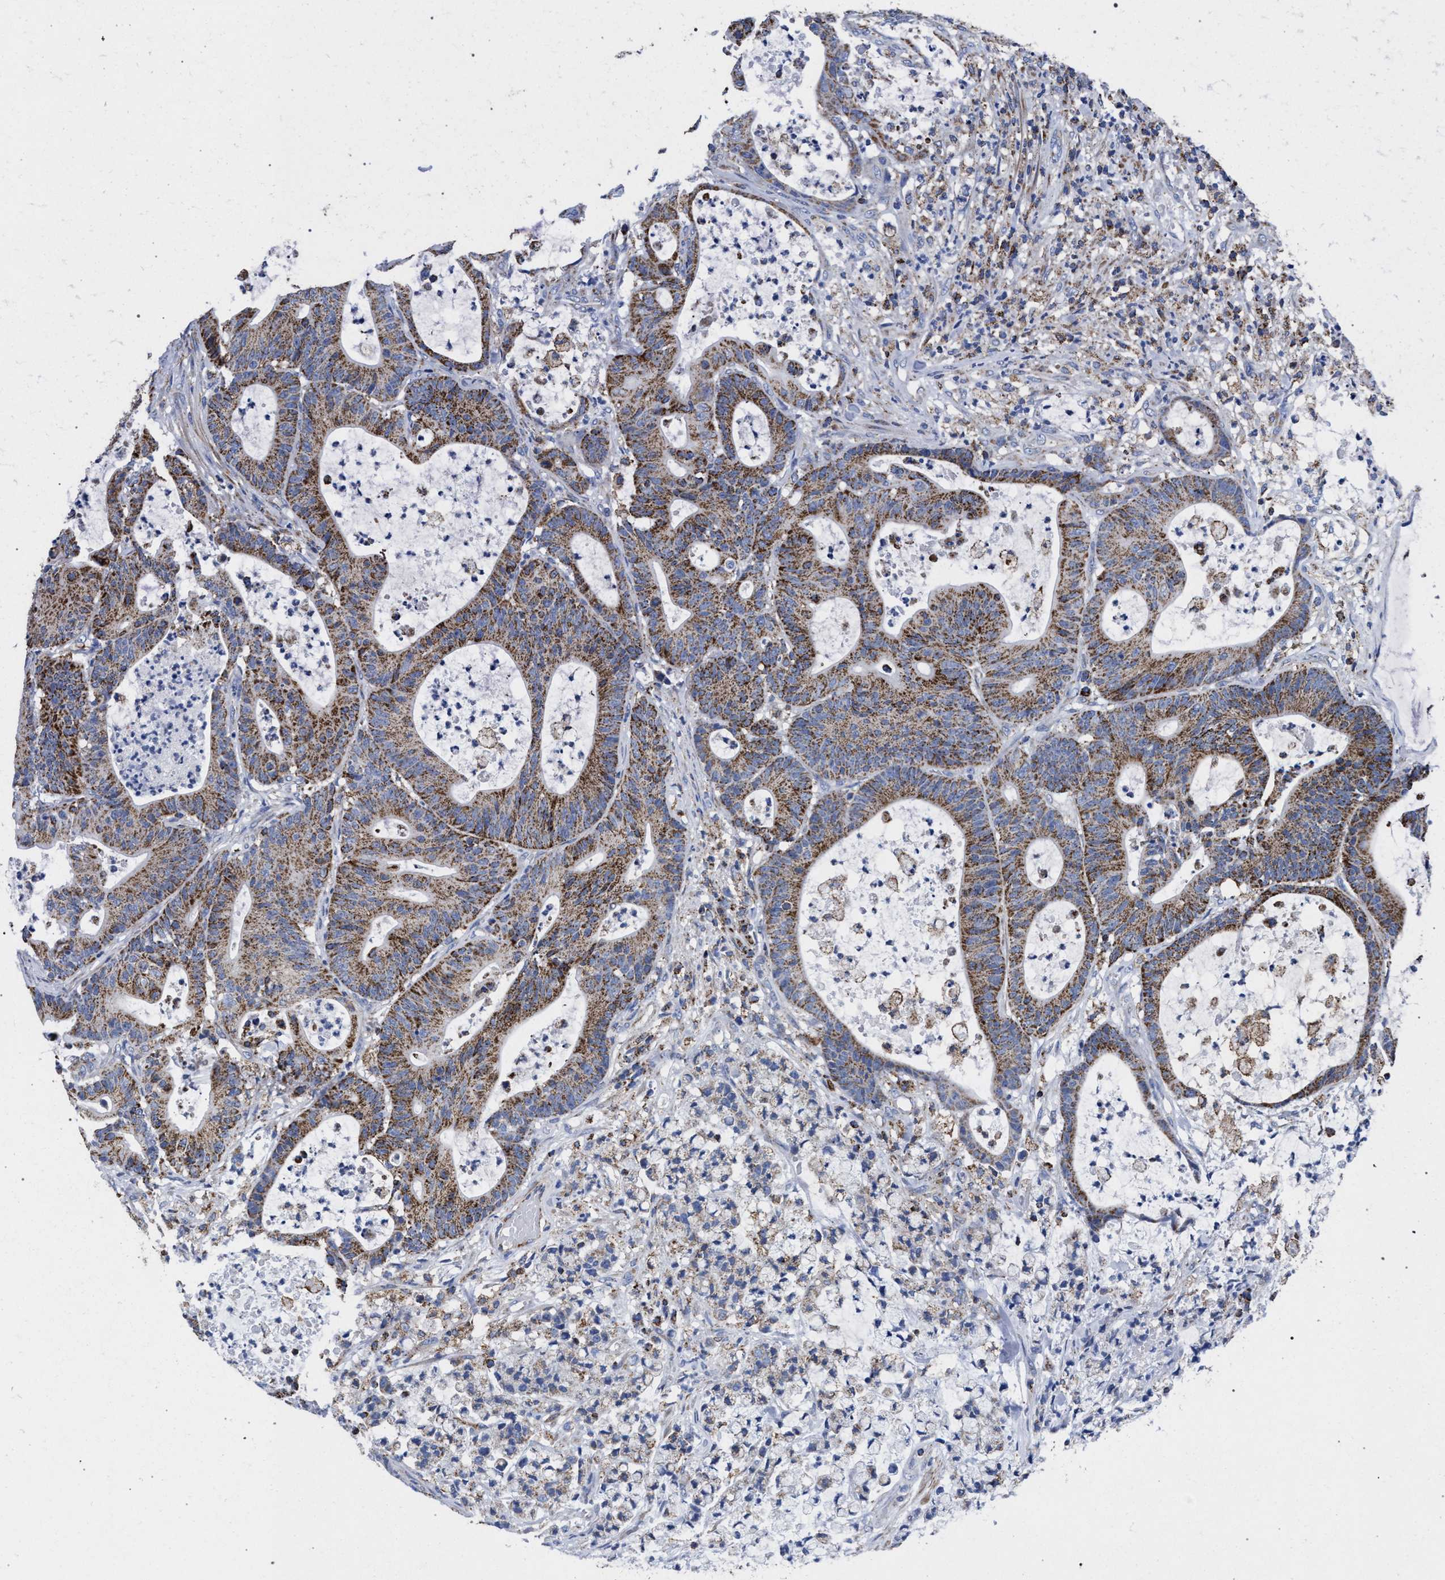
{"staining": {"intensity": "moderate", "quantity": ">75%", "location": "cytoplasmic/membranous"}, "tissue": "colorectal cancer", "cell_type": "Tumor cells", "image_type": "cancer", "snomed": [{"axis": "morphology", "description": "Adenocarcinoma, NOS"}, {"axis": "topography", "description": "Colon"}], "caption": "Tumor cells exhibit medium levels of moderate cytoplasmic/membranous staining in approximately >75% of cells in human colorectal cancer. (Stains: DAB in brown, nuclei in blue, Microscopy: brightfield microscopy at high magnification).", "gene": "ACADS", "patient": {"sex": "female", "age": 84}}